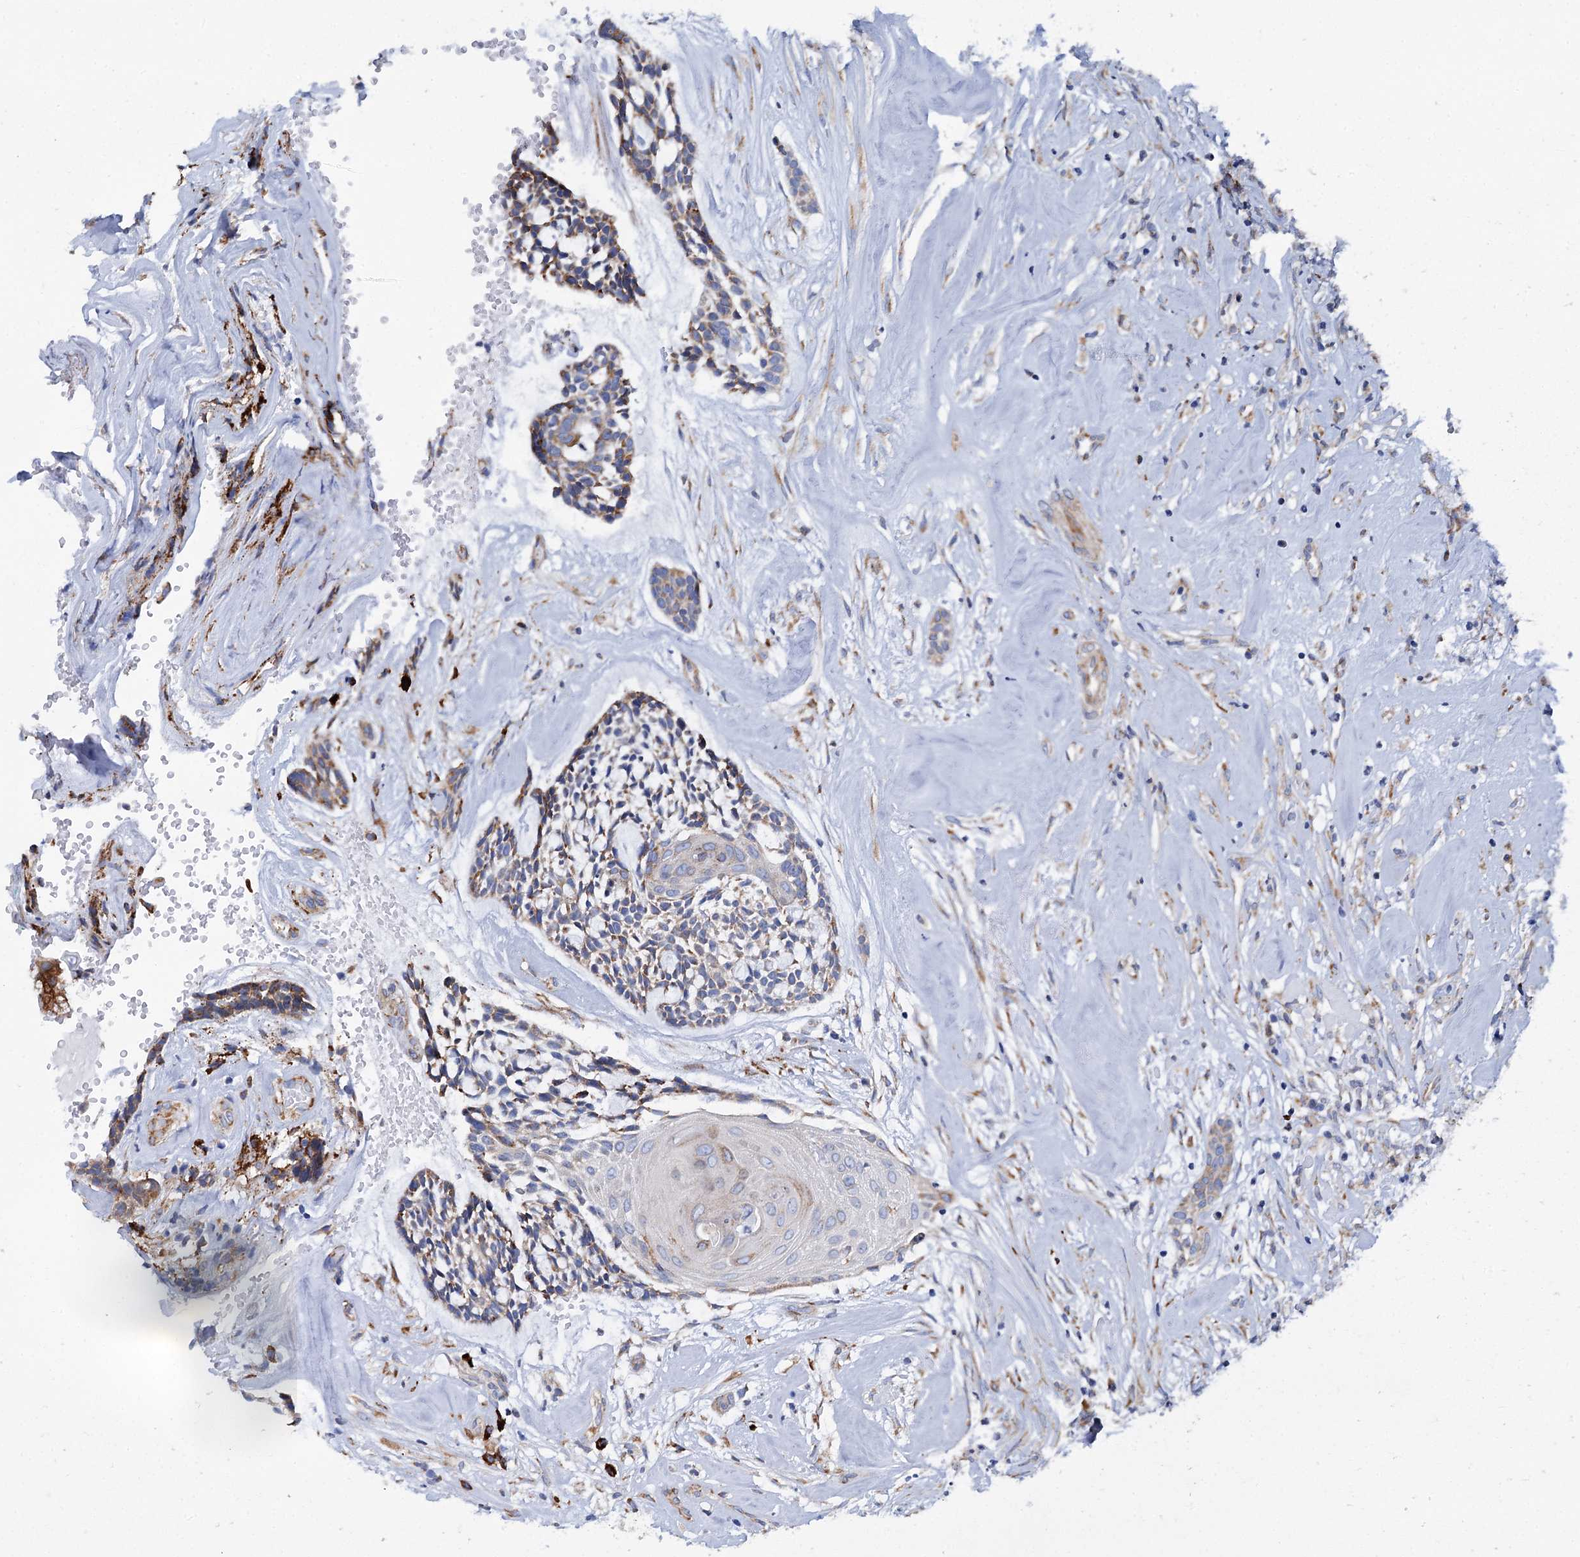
{"staining": {"intensity": "moderate", "quantity": "<25%", "location": "cytoplasmic/membranous"}, "tissue": "head and neck cancer", "cell_type": "Tumor cells", "image_type": "cancer", "snomed": [{"axis": "morphology", "description": "Adenocarcinoma, NOS"}, {"axis": "topography", "description": "Subcutis"}, {"axis": "topography", "description": "Head-Neck"}], "caption": "Immunohistochemical staining of human head and neck adenocarcinoma displays moderate cytoplasmic/membranous protein staining in about <25% of tumor cells.", "gene": "SHE", "patient": {"sex": "female", "age": 73}}